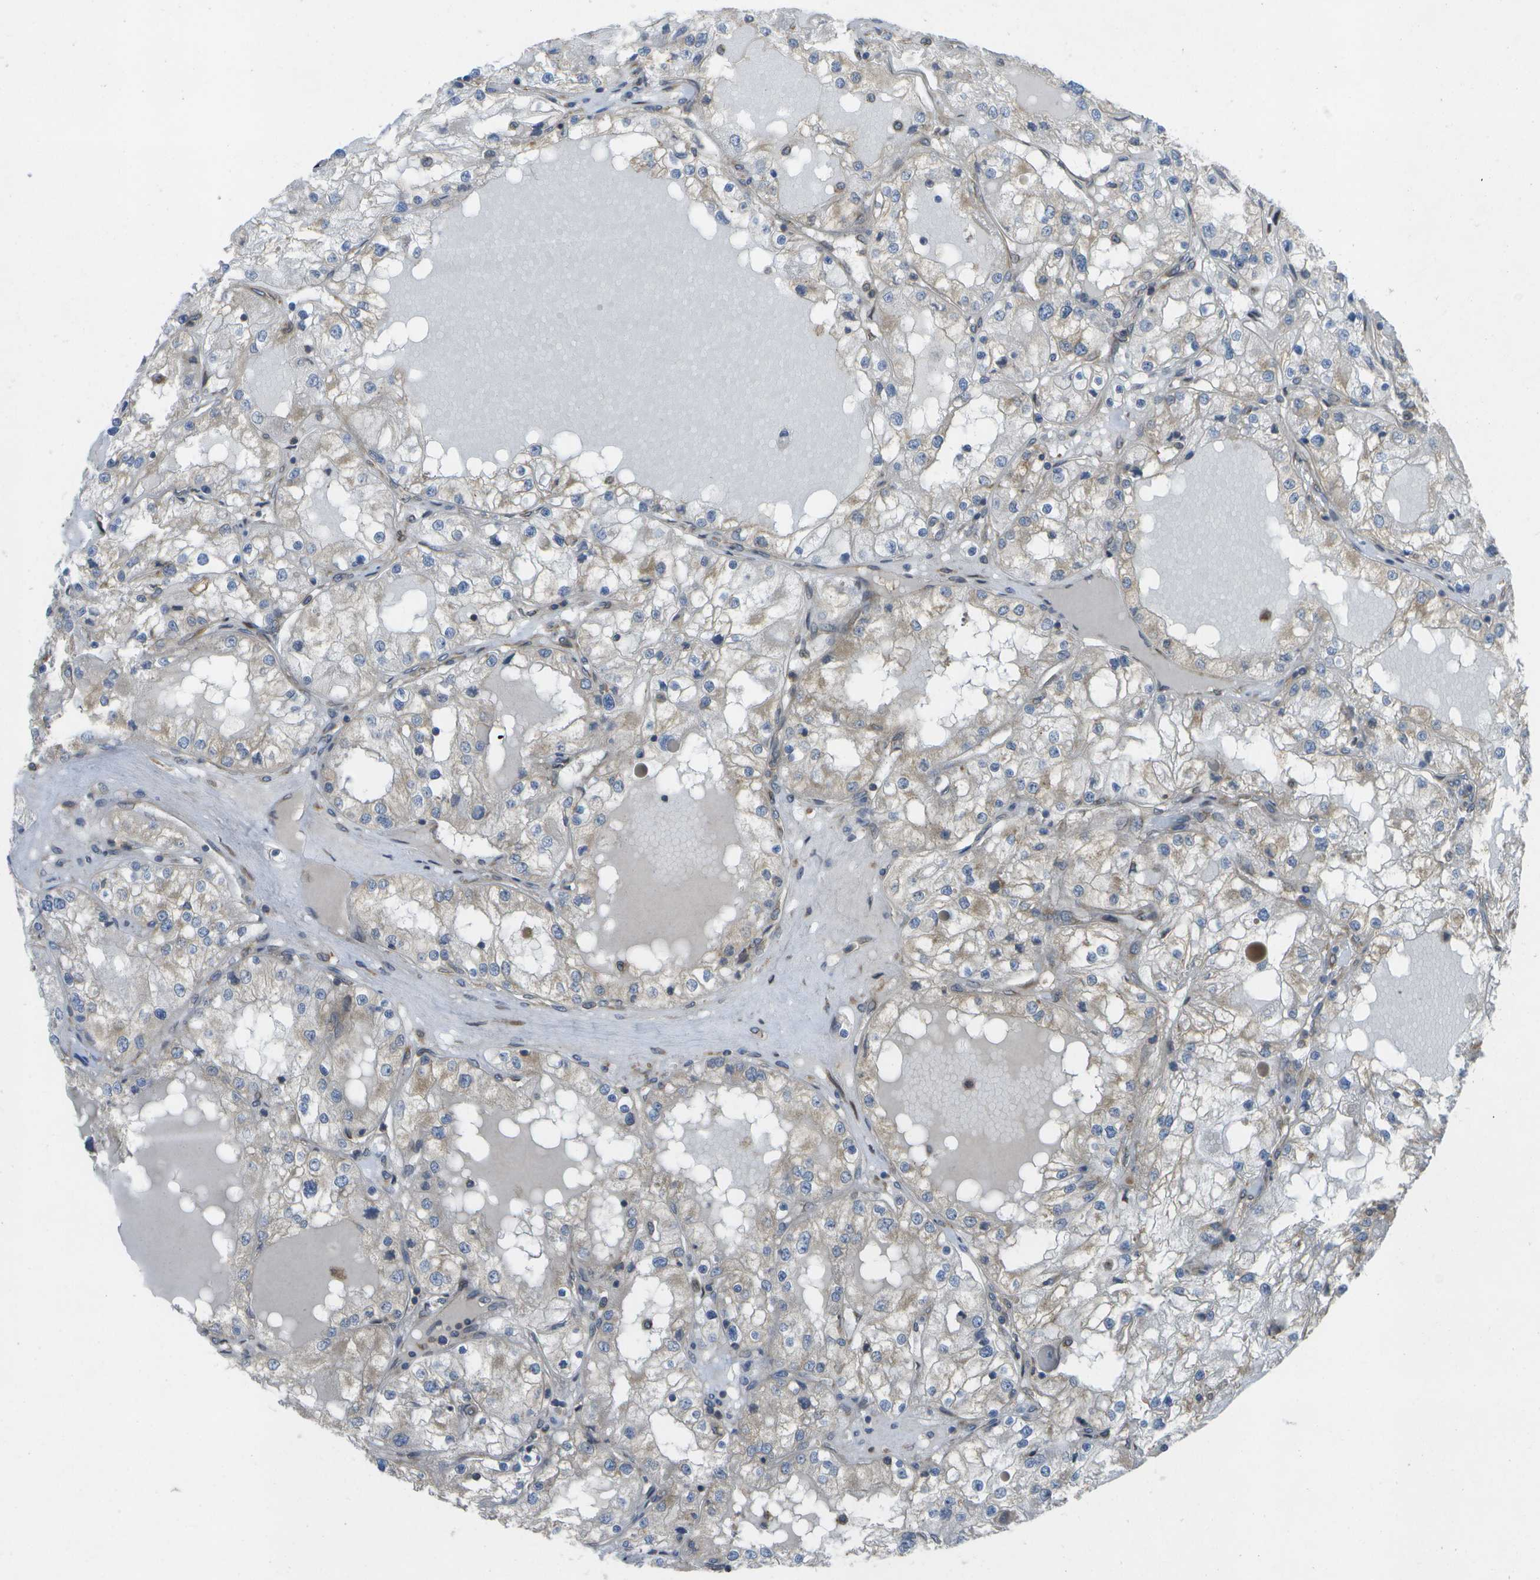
{"staining": {"intensity": "weak", "quantity": "25%-75%", "location": "cytoplasmic/membranous"}, "tissue": "renal cancer", "cell_type": "Tumor cells", "image_type": "cancer", "snomed": [{"axis": "morphology", "description": "Adenocarcinoma, NOS"}, {"axis": "topography", "description": "Kidney"}], "caption": "Tumor cells exhibit low levels of weak cytoplasmic/membranous positivity in about 25%-75% of cells in renal cancer (adenocarcinoma). The protein is shown in brown color, while the nuclei are stained blue.", "gene": "DPM3", "patient": {"sex": "male", "age": 68}}